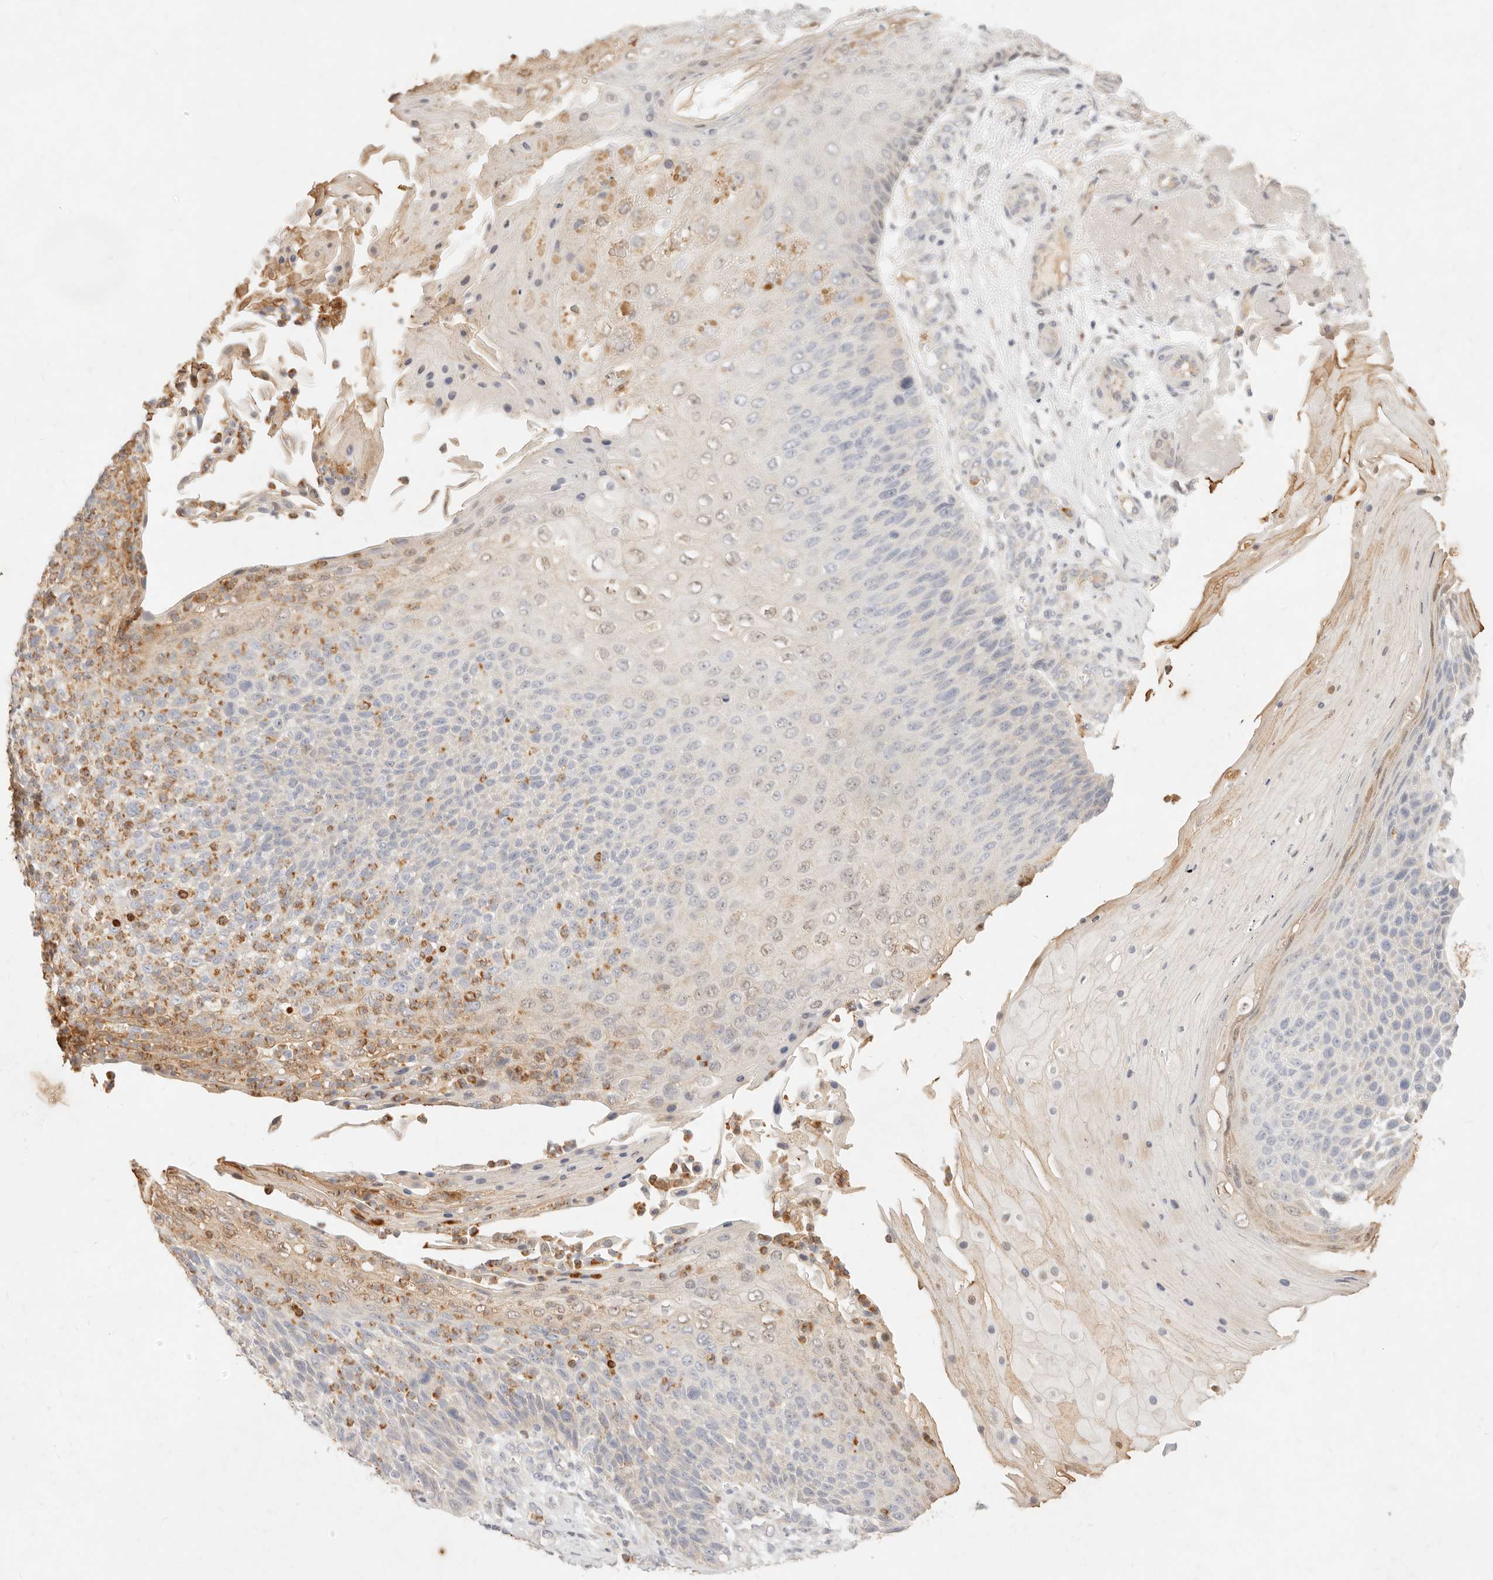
{"staining": {"intensity": "negative", "quantity": "none", "location": "none"}, "tissue": "skin cancer", "cell_type": "Tumor cells", "image_type": "cancer", "snomed": [{"axis": "morphology", "description": "Squamous cell carcinoma, NOS"}, {"axis": "topography", "description": "Skin"}], "caption": "Immunohistochemistry (IHC) of skin cancer (squamous cell carcinoma) displays no staining in tumor cells.", "gene": "ASCL3", "patient": {"sex": "female", "age": 88}}